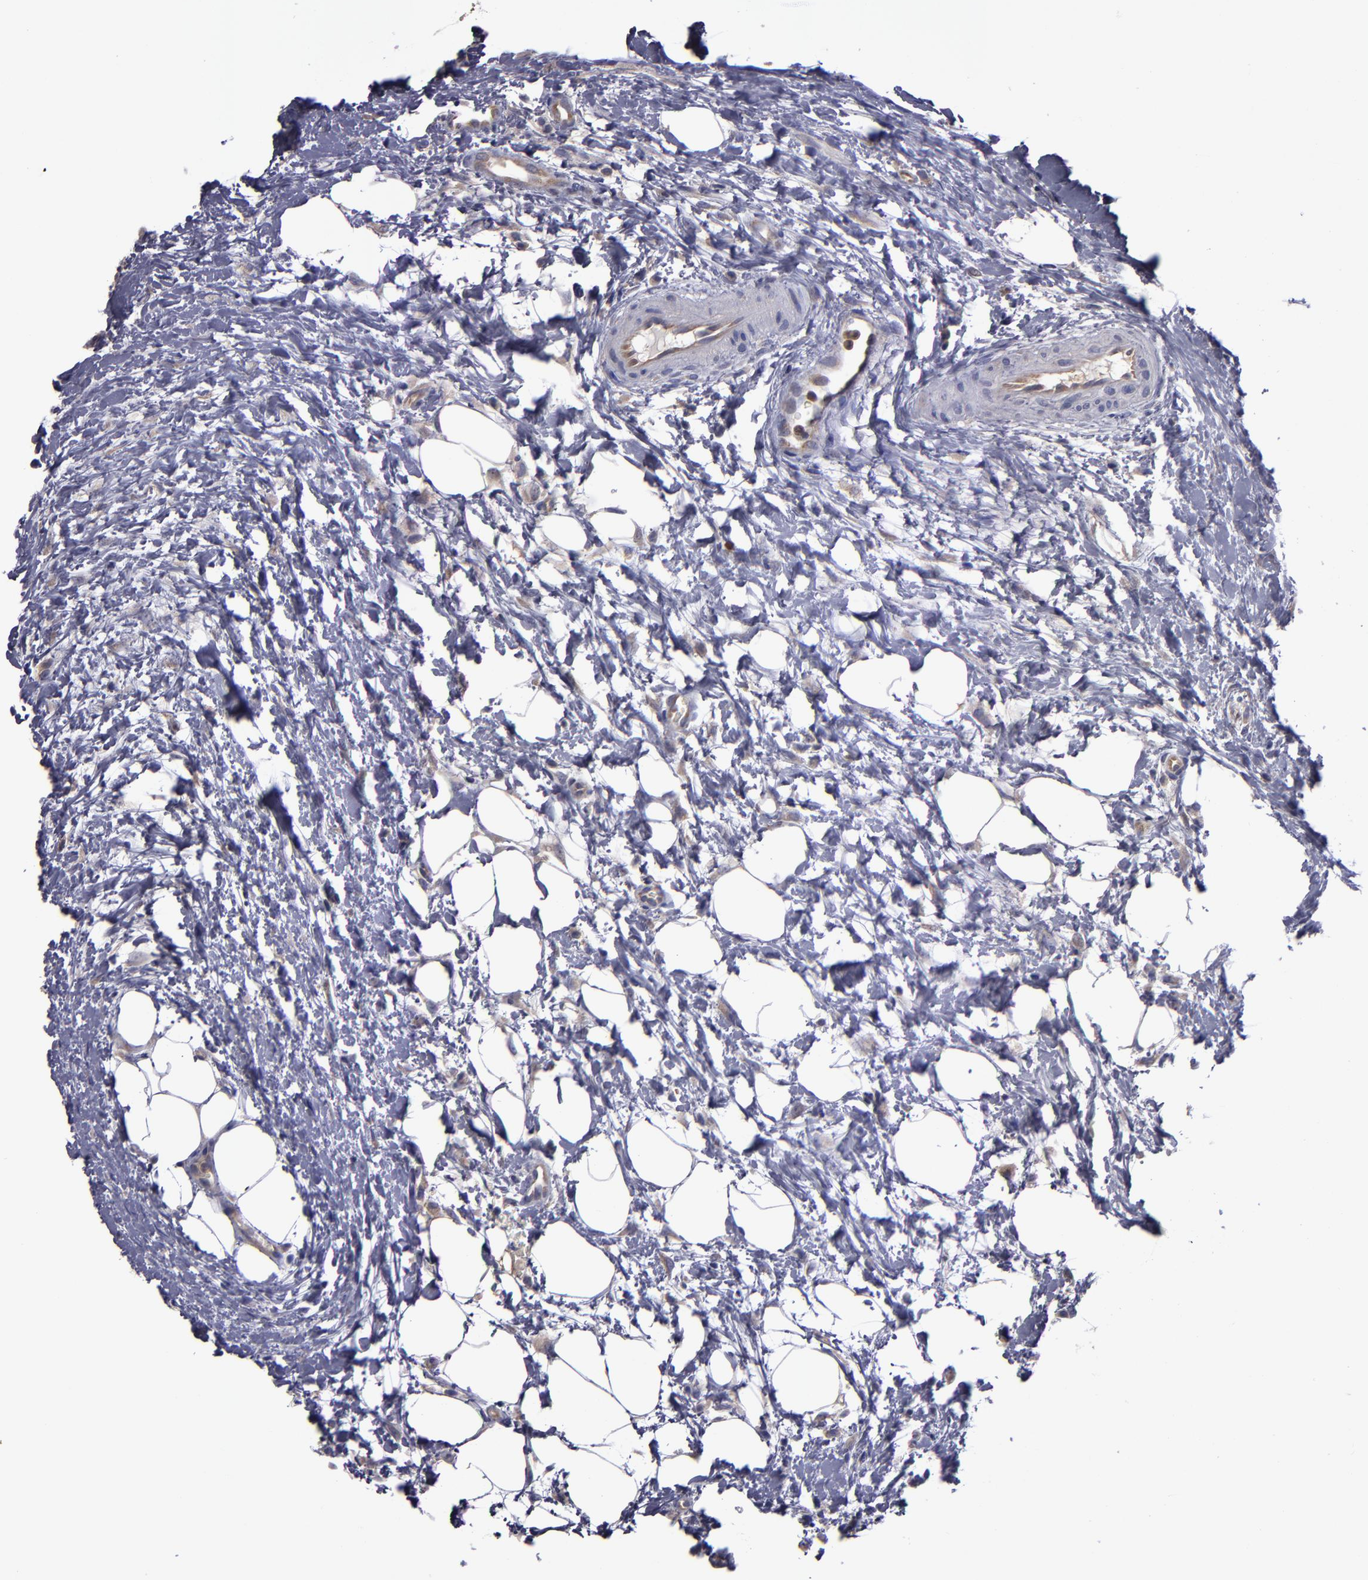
{"staining": {"intensity": "weak", "quantity": "<25%", "location": "cytoplasmic/membranous"}, "tissue": "lymphoma", "cell_type": "Tumor cells", "image_type": "cancer", "snomed": [{"axis": "morphology", "description": "Malignant lymphoma, non-Hodgkin's type, Low grade"}, {"axis": "topography", "description": "Lymph node"}], "caption": "DAB (3,3'-diaminobenzidine) immunohistochemical staining of lymphoma shows no significant staining in tumor cells.", "gene": "CARS1", "patient": {"sex": "female", "age": 76}}